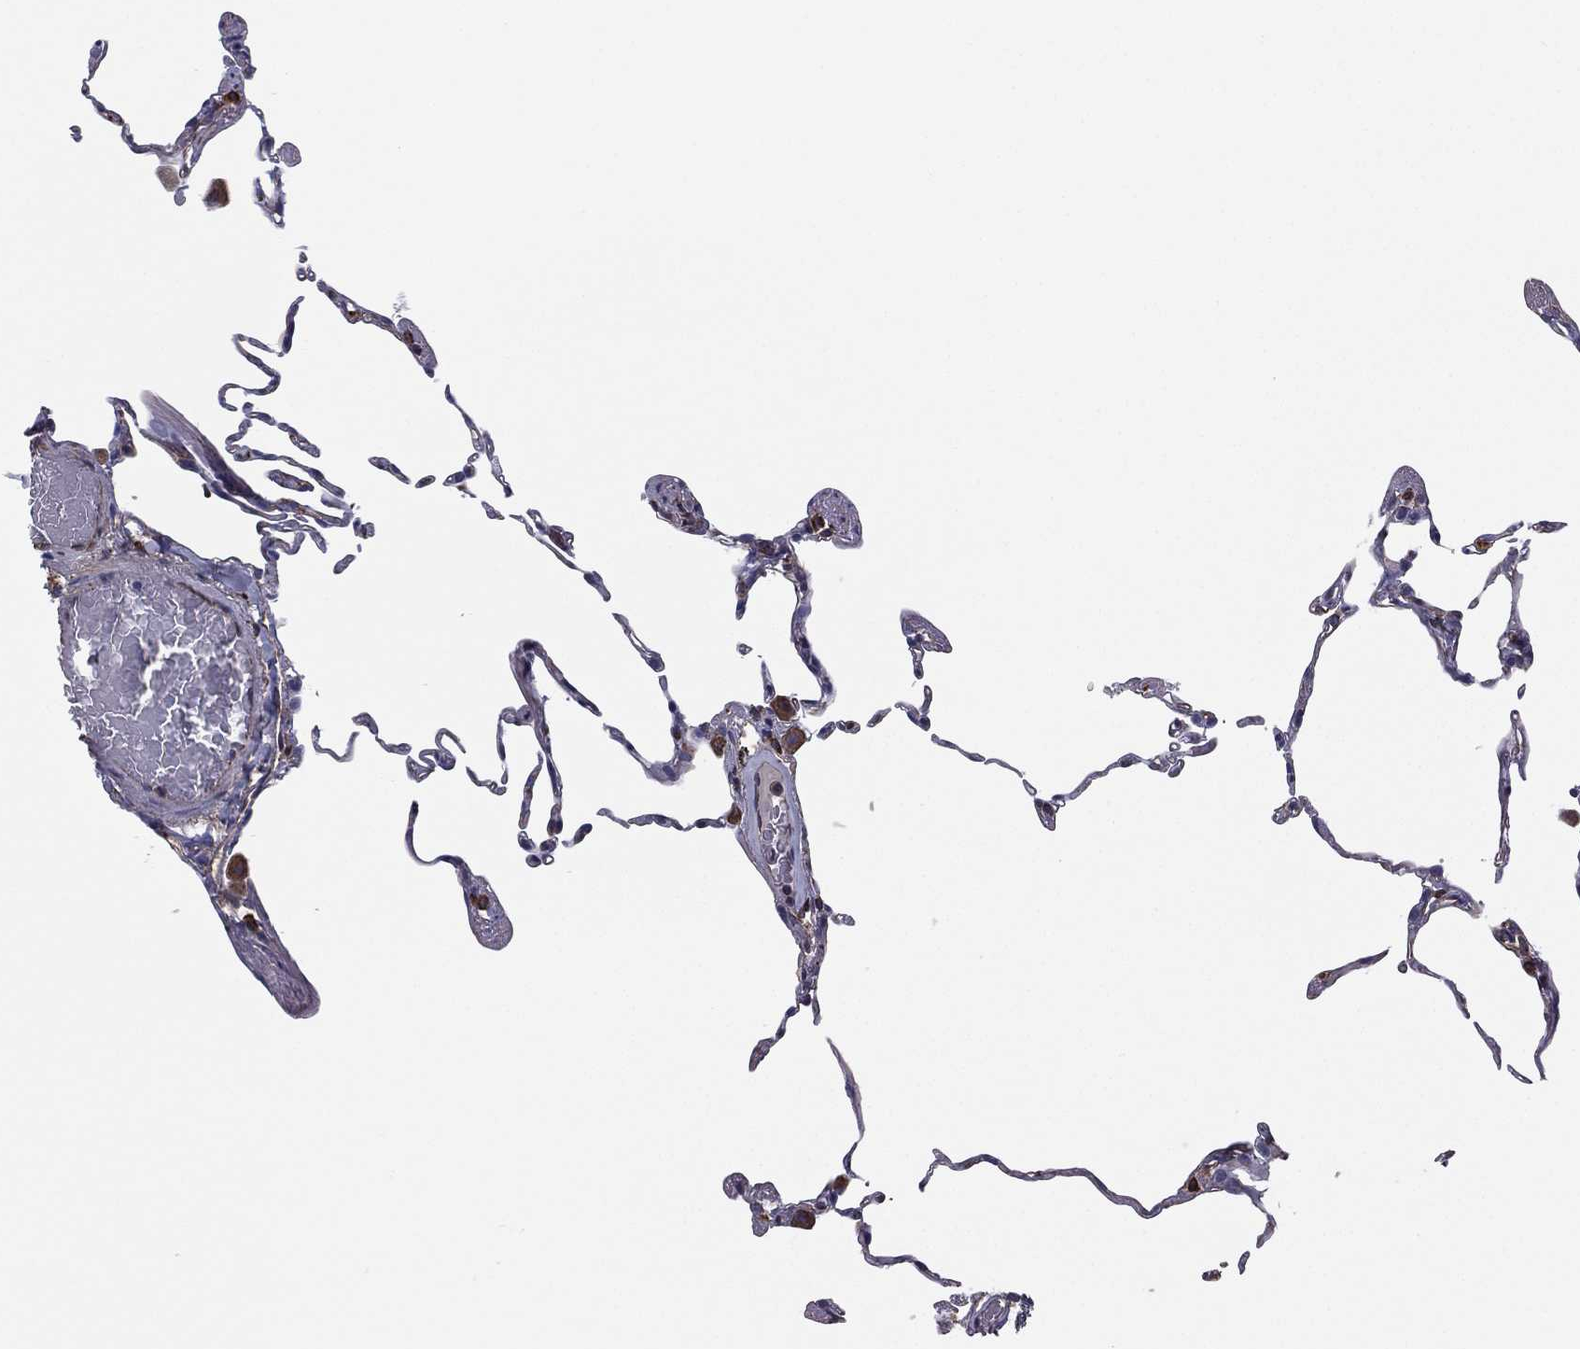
{"staining": {"intensity": "negative", "quantity": "none", "location": "none"}, "tissue": "lung", "cell_type": "Alveolar cells", "image_type": "normal", "snomed": [{"axis": "morphology", "description": "Normal tissue, NOS"}, {"axis": "topography", "description": "Lung"}], "caption": "DAB immunohistochemical staining of normal lung reveals no significant positivity in alveolar cells.", "gene": "SCUBE1", "patient": {"sex": "female", "age": 57}}